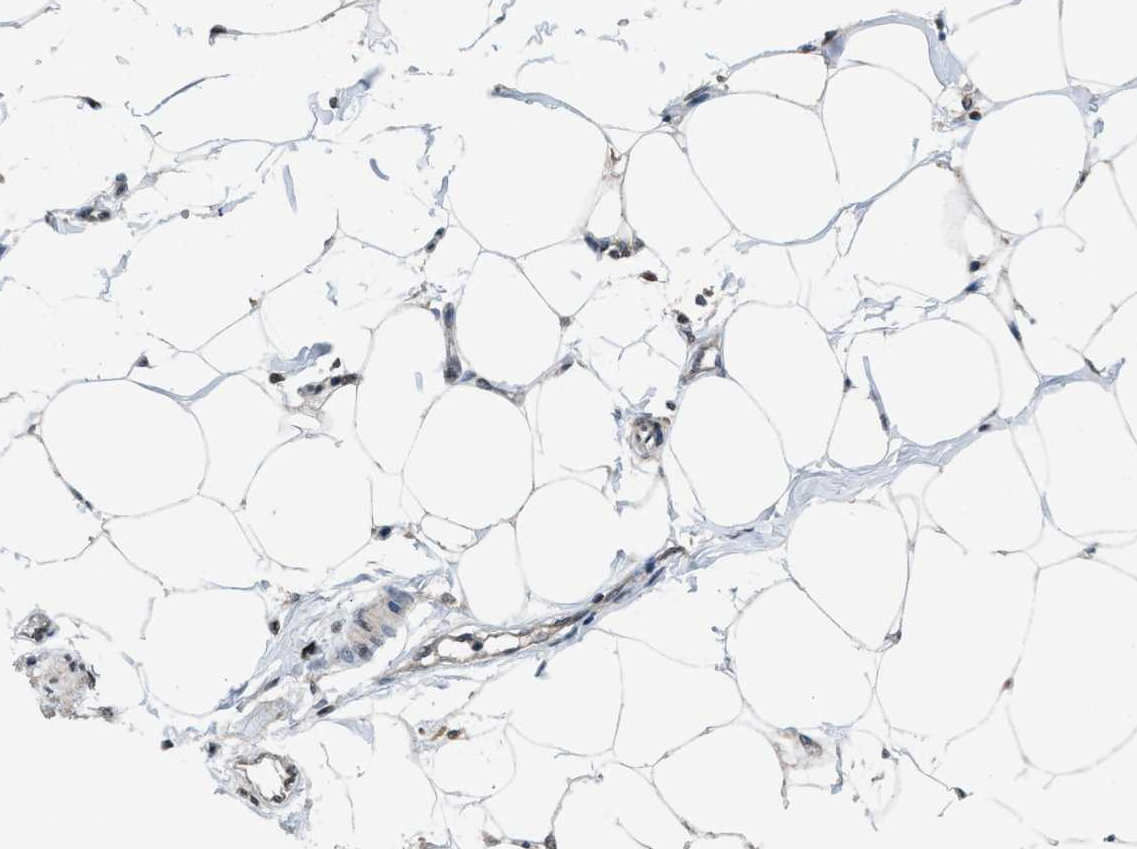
{"staining": {"intensity": "weak", "quantity": "25%-75%", "location": "cytoplasmic/membranous"}, "tissue": "adipose tissue", "cell_type": "Adipocytes", "image_type": "normal", "snomed": [{"axis": "morphology", "description": "Normal tissue, NOS"}, {"axis": "morphology", "description": "Adenocarcinoma, NOS"}, {"axis": "topography", "description": "Colon"}, {"axis": "topography", "description": "Peripheral nerve tissue"}], "caption": "A histopathology image of human adipose tissue stained for a protein demonstrates weak cytoplasmic/membranous brown staining in adipocytes. (Brightfield microscopy of DAB IHC at high magnification).", "gene": "PRUNE2", "patient": {"sex": "male", "age": 14}}